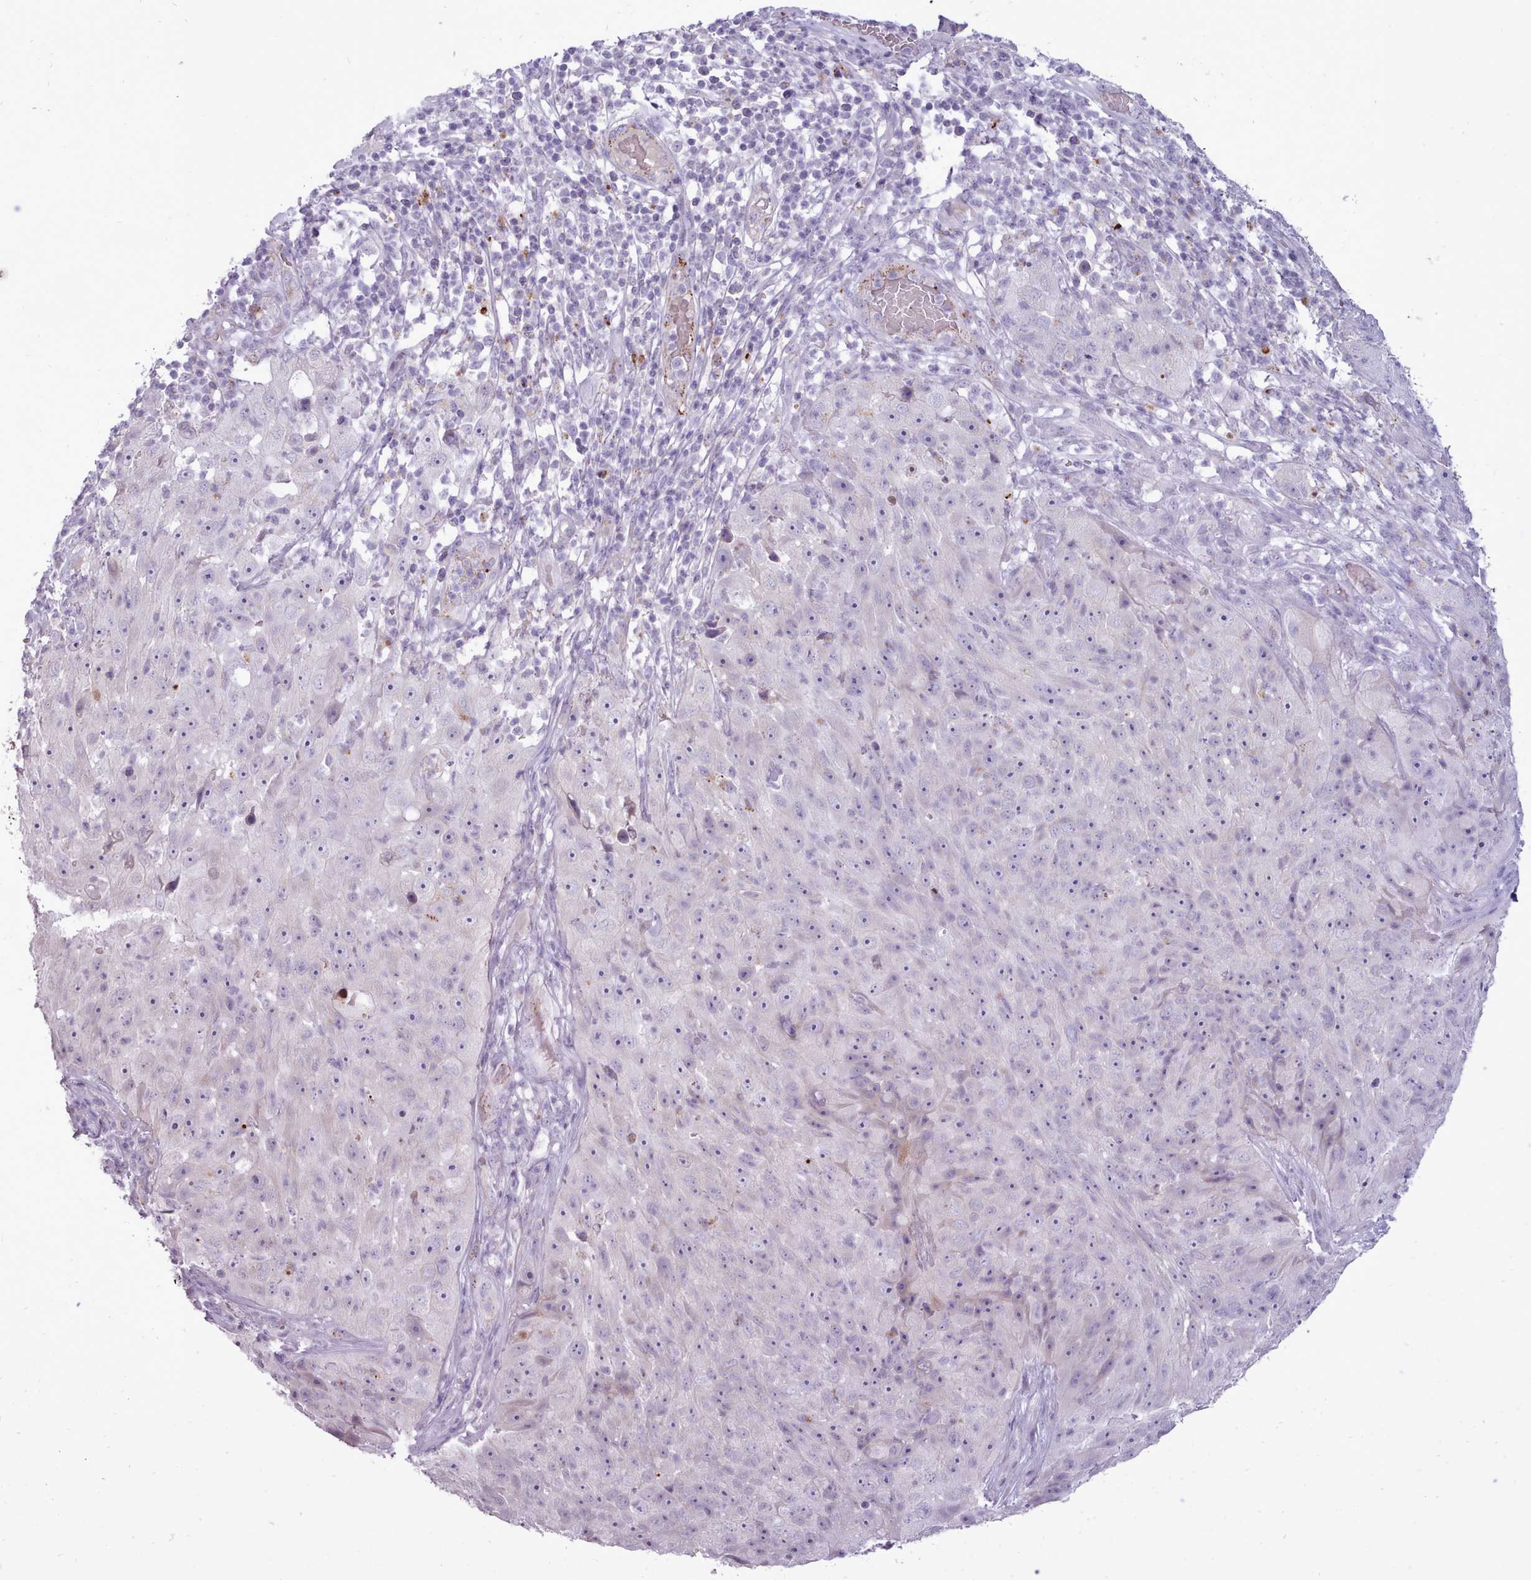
{"staining": {"intensity": "negative", "quantity": "none", "location": "none"}, "tissue": "skin cancer", "cell_type": "Tumor cells", "image_type": "cancer", "snomed": [{"axis": "morphology", "description": "Squamous cell carcinoma, NOS"}, {"axis": "topography", "description": "Skin"}], "caption": "An immunohistochemistry (IHC) histopathology image of squamous cell carcinoma (skin) is shown. There is no staining in tumor cells of squamous cell carcinoma (skin).", "gene": "ATRAID", "patient": {"sex": "female", "age": 87}}